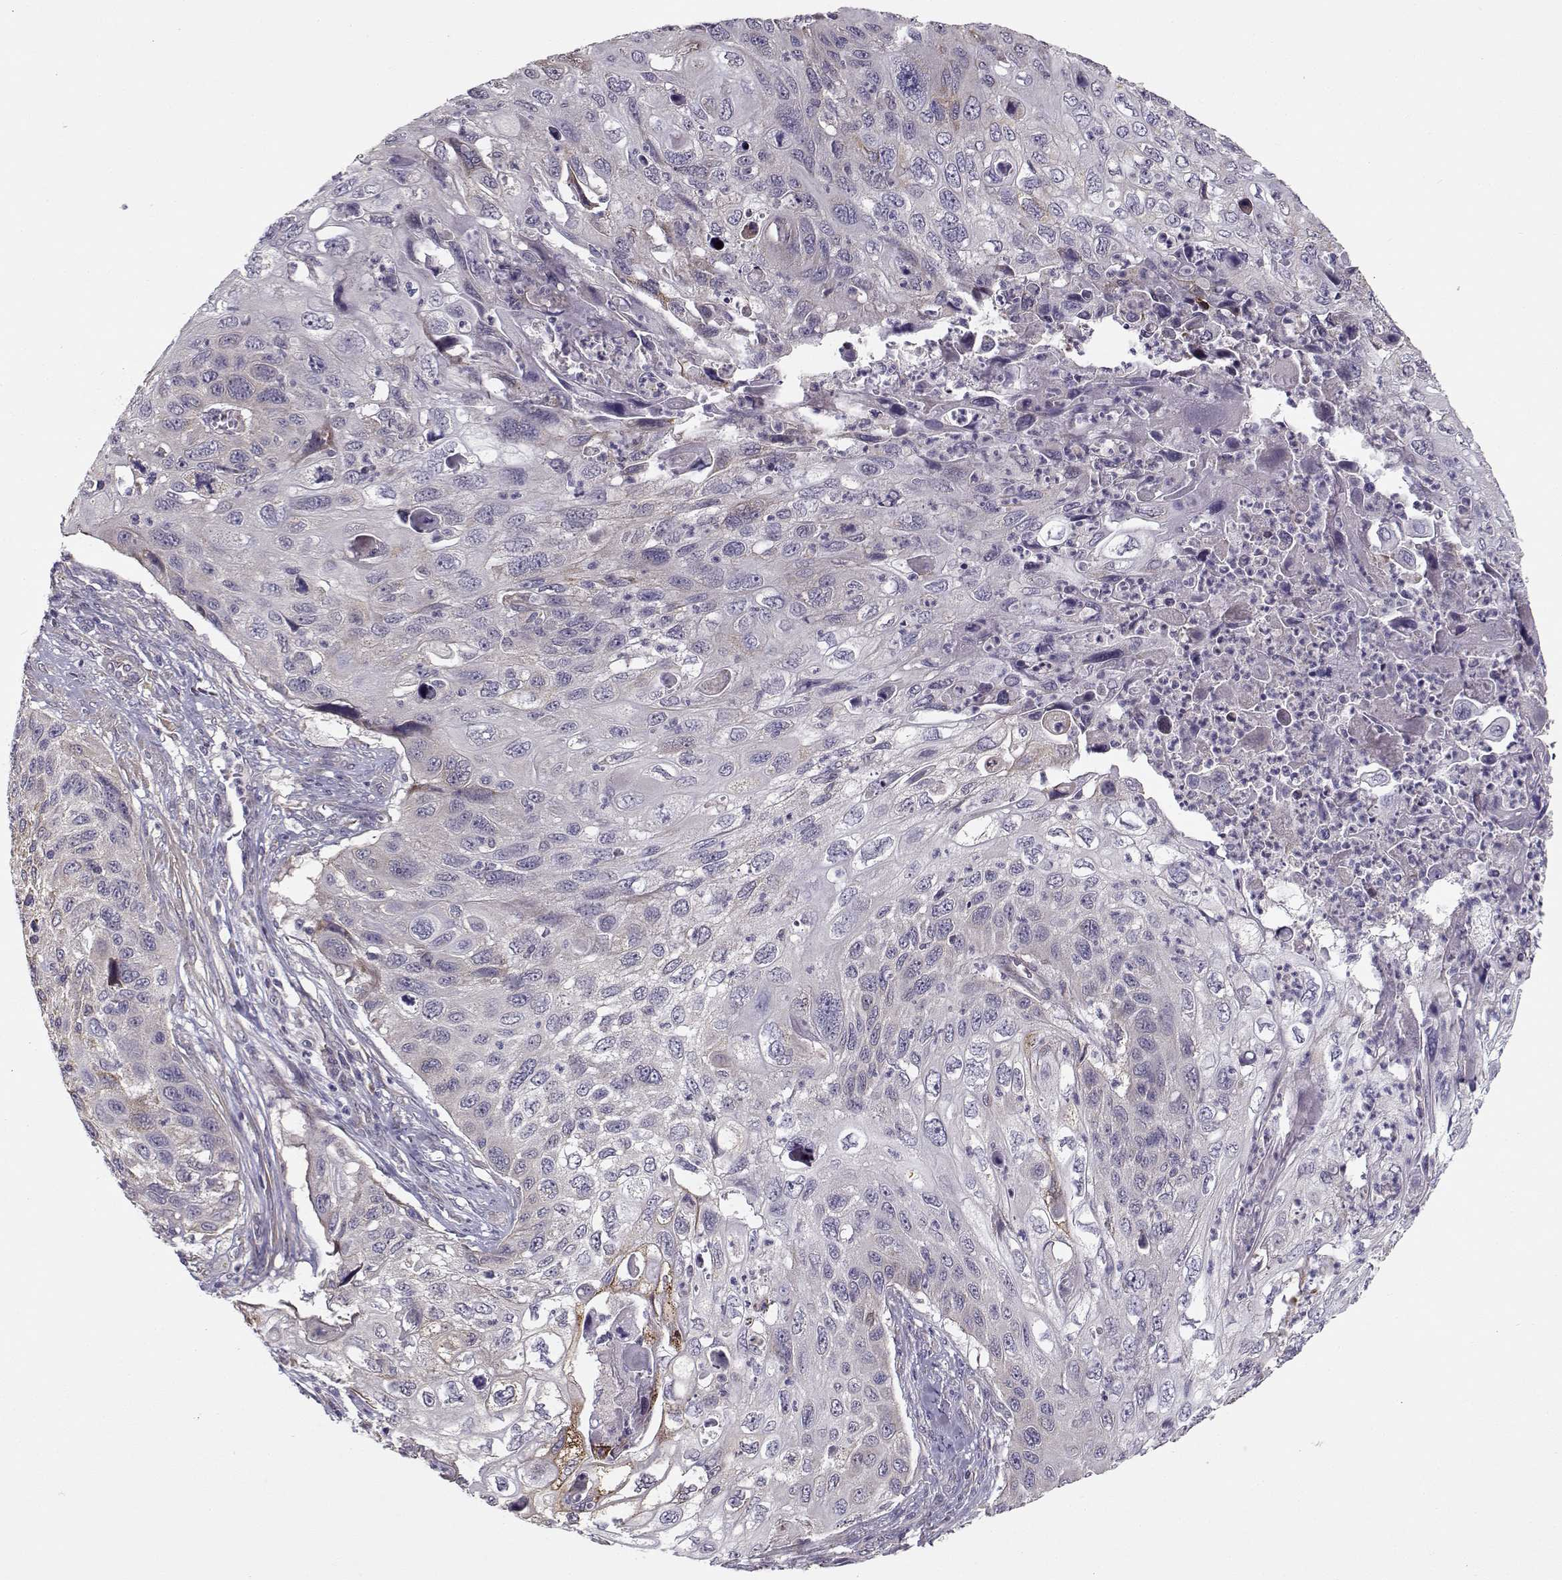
{"staining": {"intensity": "negative", "quantity": "none", "location": "none"}, "tissue": "cervical cancer", "cell_type": "Tumor cells", "image_type": "cancer", "snomed": [{"axis": "morphology", "description": "Squamous cell carcinoma, NOS"}, {"axis": "topography", "description": "Cervix"}], "caption": "IHC histopathology image of neoplastic tissue: squamous cell carcinoma (cervical) stained with DAB (3,3'-diaminobenzidine) shows no significant protein staining in tumor cells.", "gene": "ENTPD8", "patient": {"sex": "female", "age": 70}}